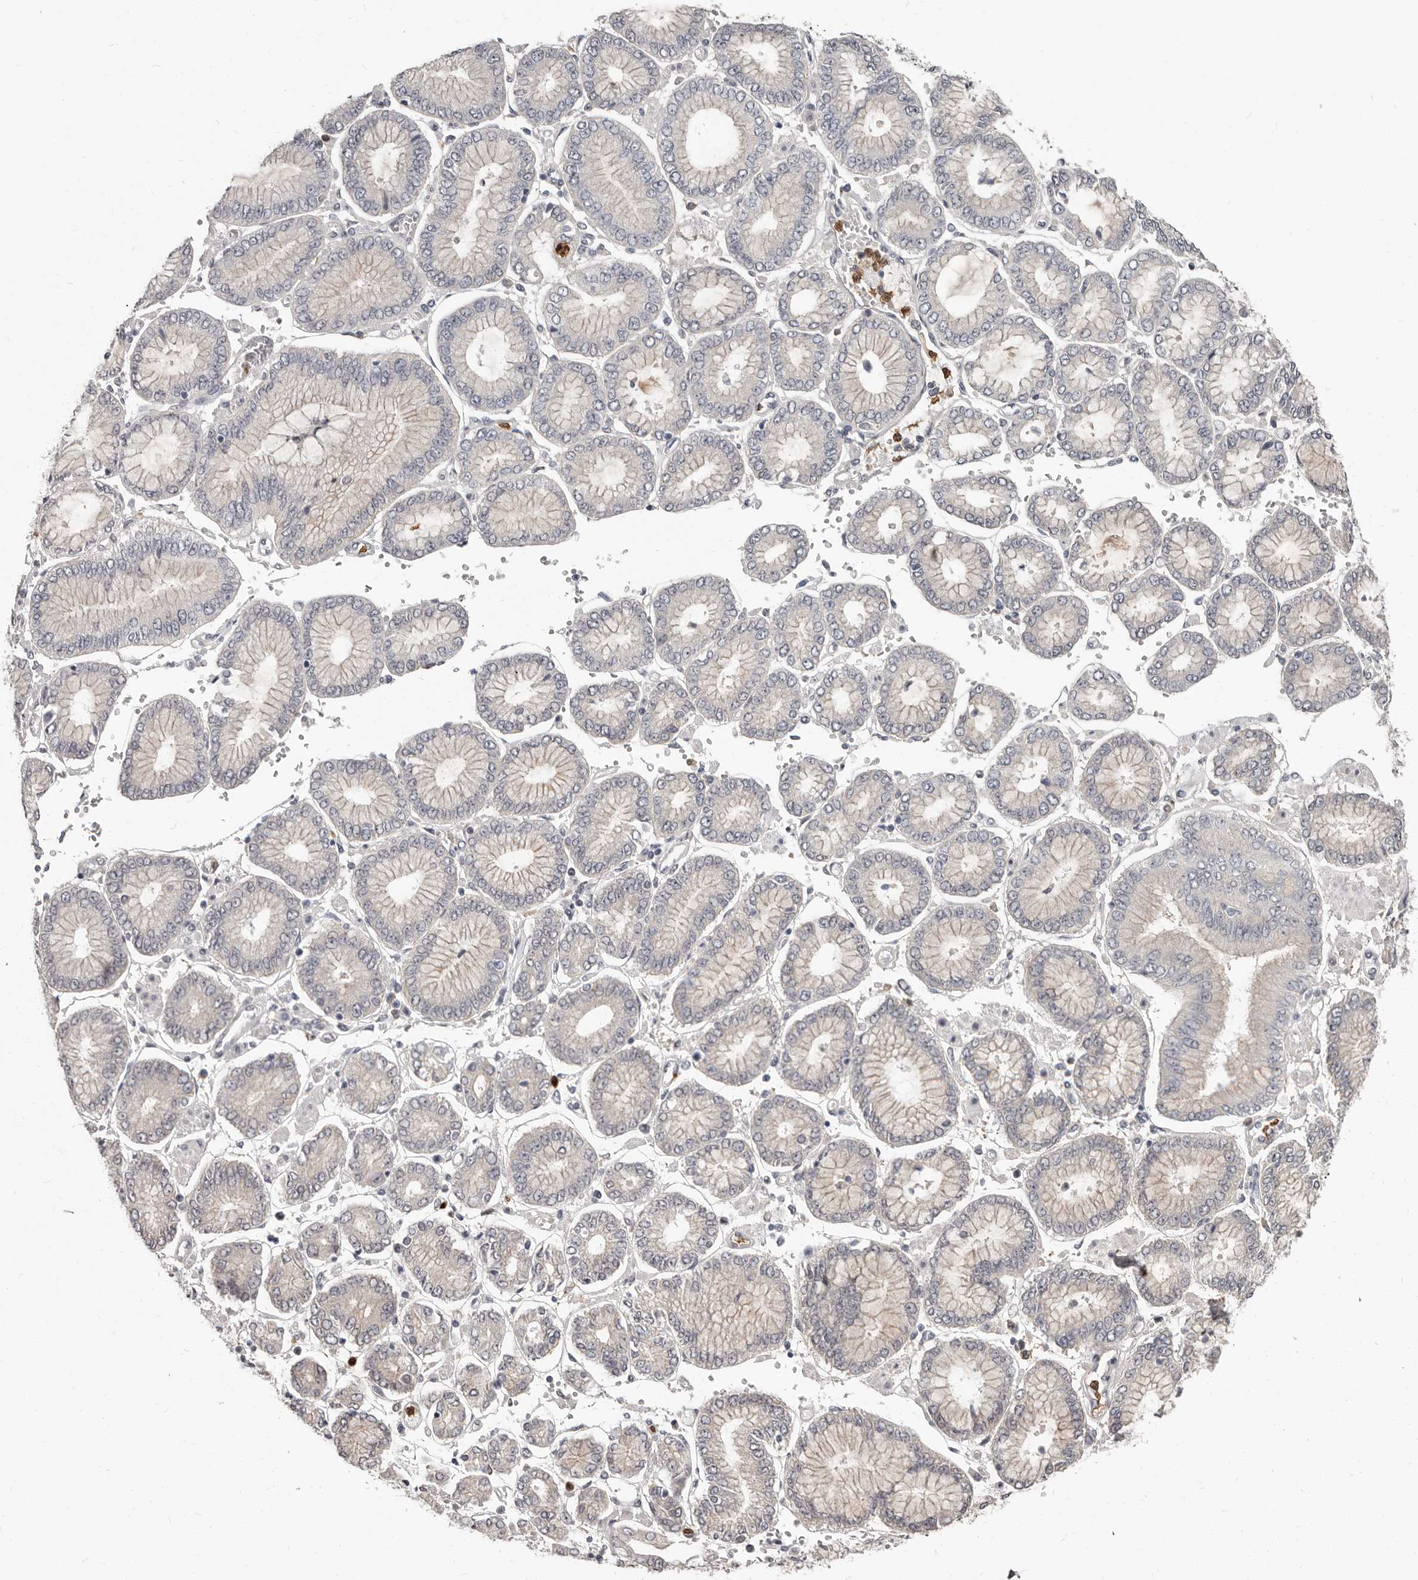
{"staining": {"intensity": "negative", "quantity": "none", "location": "none"}, "tissue": "stomach cancer", "cell_type": "Tumor cells", "image_type": "cancer", "snomed": [{"axis": "morphology", "description": "Adenocarcinoma, NOS"}, {"axis": "topography", "description": "Stomach"}], "caption": "A micrograph of human stomach cancer is negative for staining in tumor cells. (DAB (3,3'-diaminobenzidine) immunohistochemistry (IHC), high magnification).", "gene": "GPR157", "patient": {"sex": "male", "age": 76}}